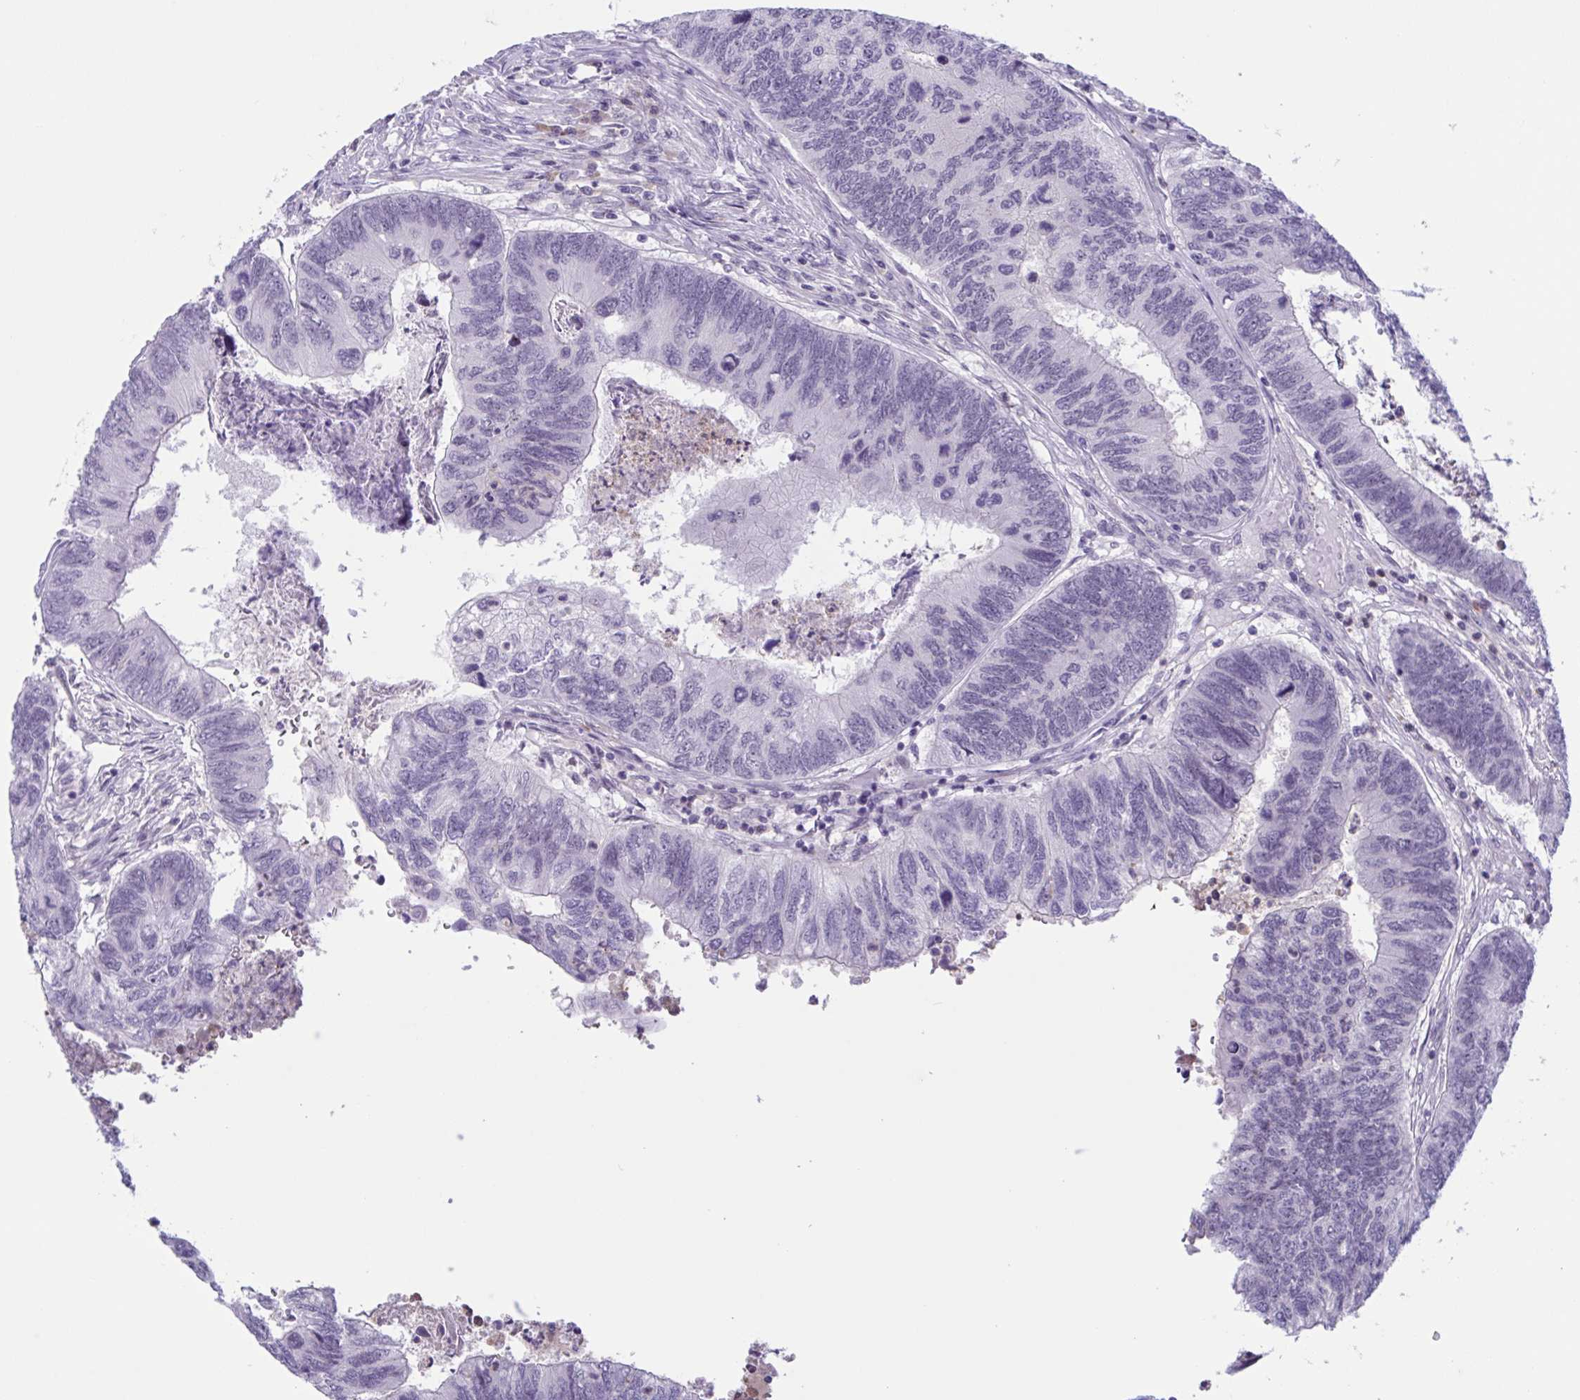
{"staining": {"intensity": "negative", "quantity": "none", "location": "none"}, "tissue": "colorectal cancer", "cell_type": "Tumor cells", "image_type": "cancer", "snomed": [{"axis": "morphology", "description": "Adenocarcinoma, NOS"}, {"axis": "topography", "description": "Colon"}], "caption": "Immunohistochemistry (IHC) of human adenocarcinoma (colorectal) shows no expression in tumor cells. Nuclei are stained in blue.", "gene": "WNT9B", "patient": {"sex": "female", "age": 67}}